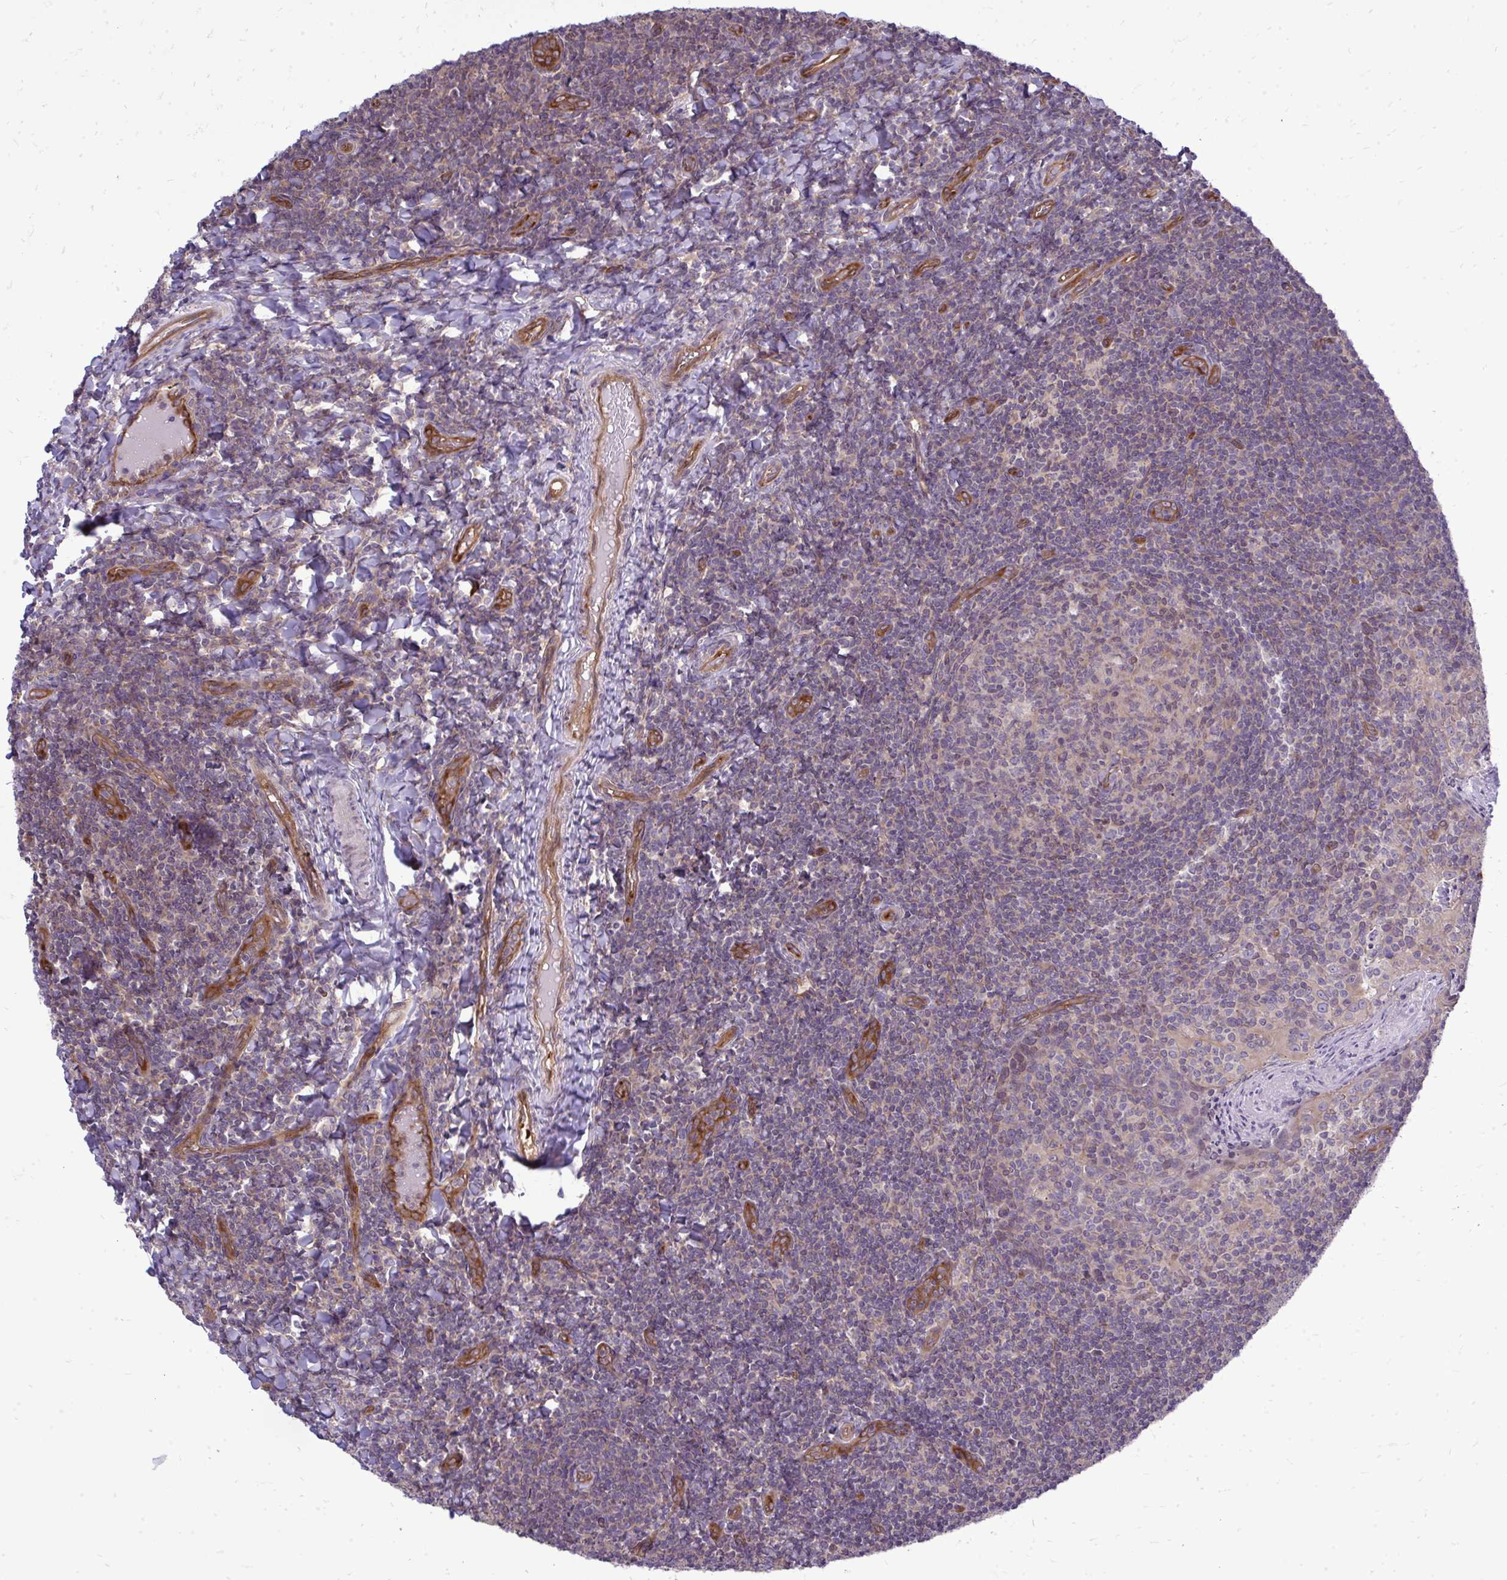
{"staining": {"intensity": "weak", "quantity": ">75%", "location": "cytoplasmic/membranous"}, "tissue": "tonsil", "cell_type": "Germinal center cells", "image_type": "normal", "snomed": [{"axis": "morphology", "description": "Normal tissue, NOS"}, {"axis": "topography", "description": "Tonsil"}], "caption": "Tonsil stained with a protein marker displays weak staining in germinal center cells.", "gene": "FUT10", "patient": {"sex": "female", "age": 10}}